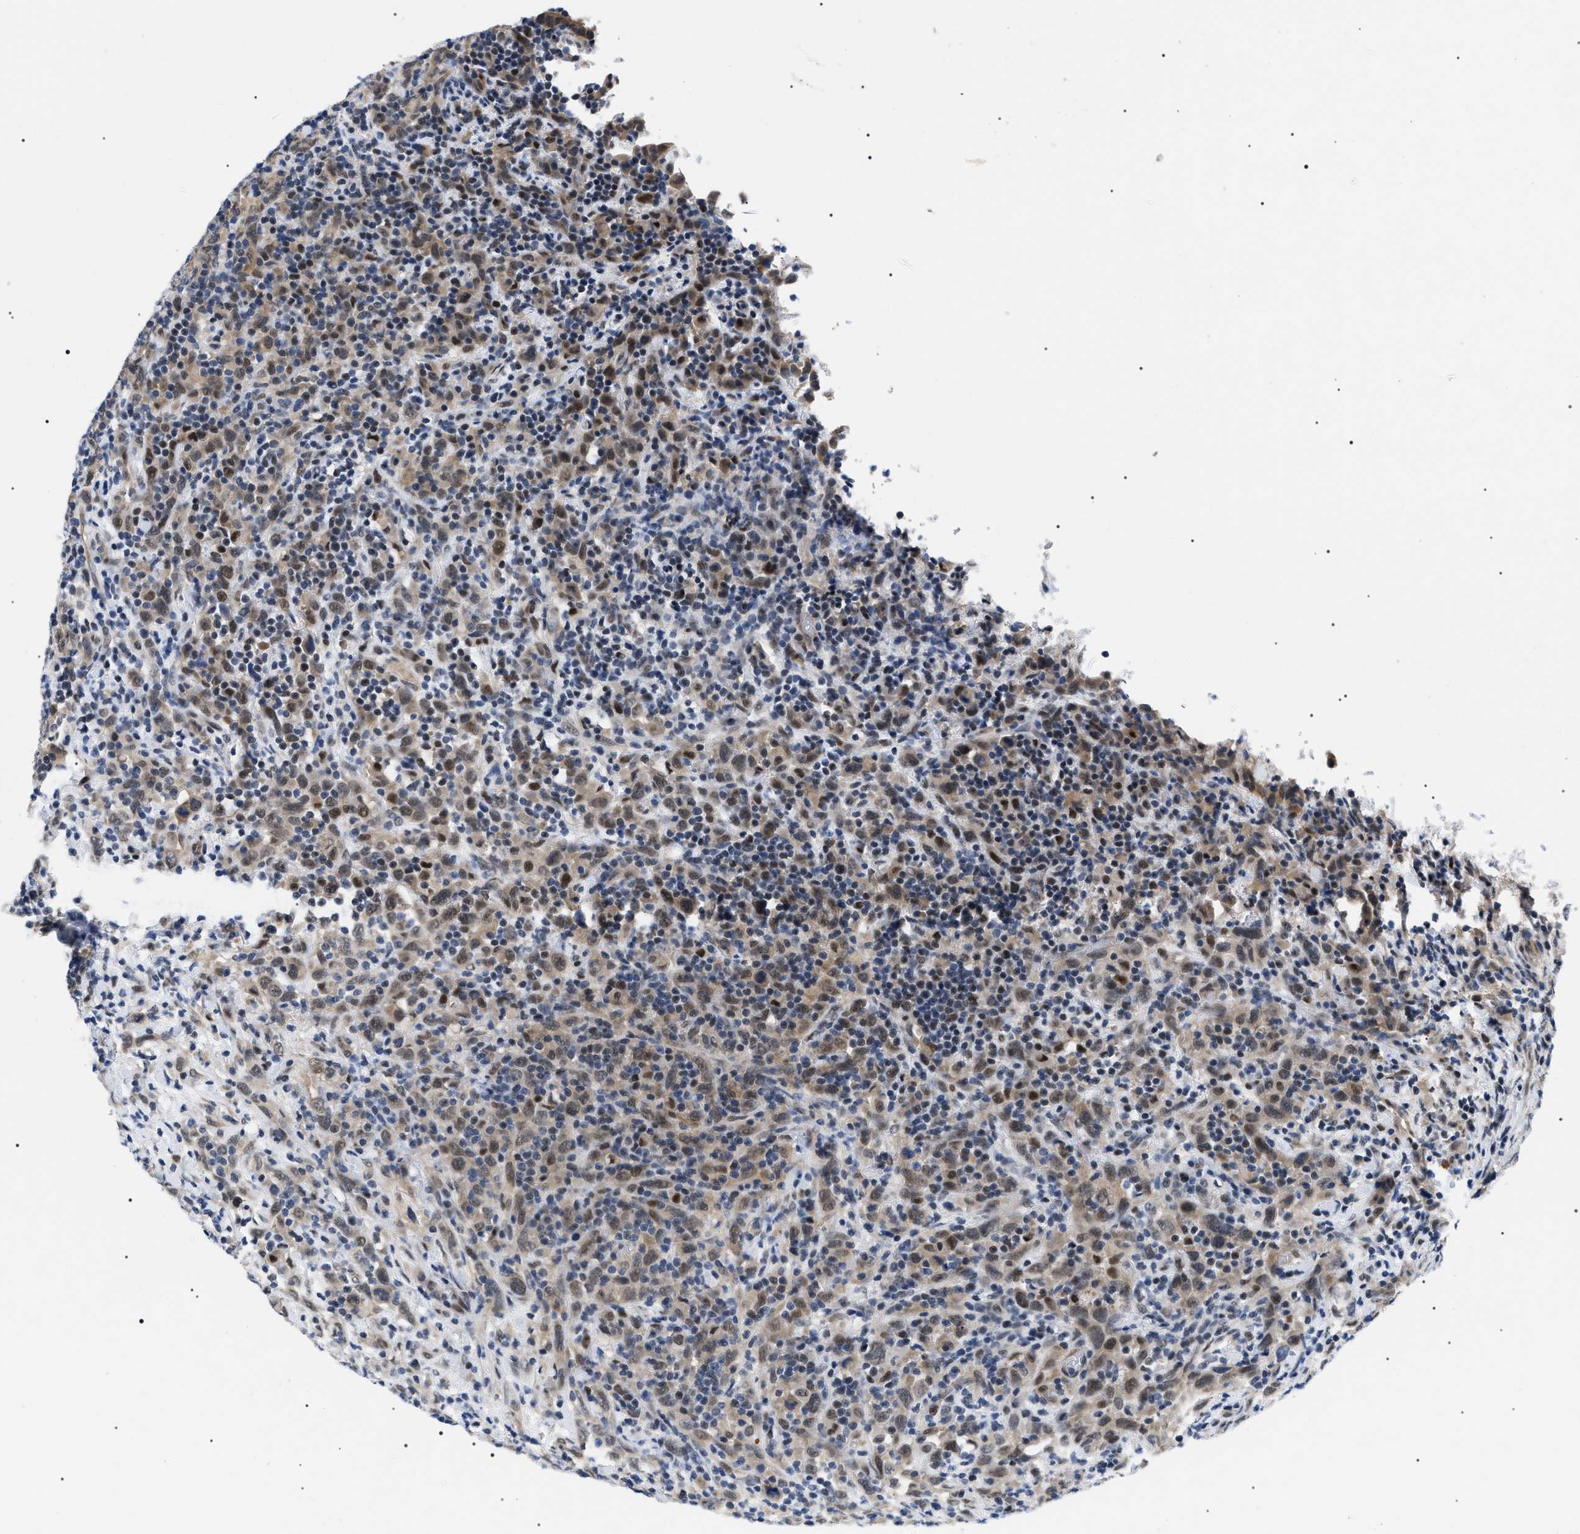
{"staining": {"intensity": "moderate", "quantity": ">75%", "location": "cytoplasmic/membranous,nuclear"}, "tissue": "urothelial cancer", "cell_type": "Tumor cells", "image_type": "cancer", "snomed": [{"axis": "morphology", "description": "Urothelial carcinoma, High grade"}, {"axis": "topography", "description": "Urinary bladder"}], "caption": "Immunohistochemistry (IHC) histopathology image of neoplastic tissue: human urothelial cancer stained using IHC displays medium levels of moderate protein expression localized specifically in the cytoplasmic/membranous and nuclear of tumor cells, appearing as a cytoplasmic/membranous and nuclear brown color.", "gene": "GARRE1", "patient": {"sex": "male", "age": 61}}